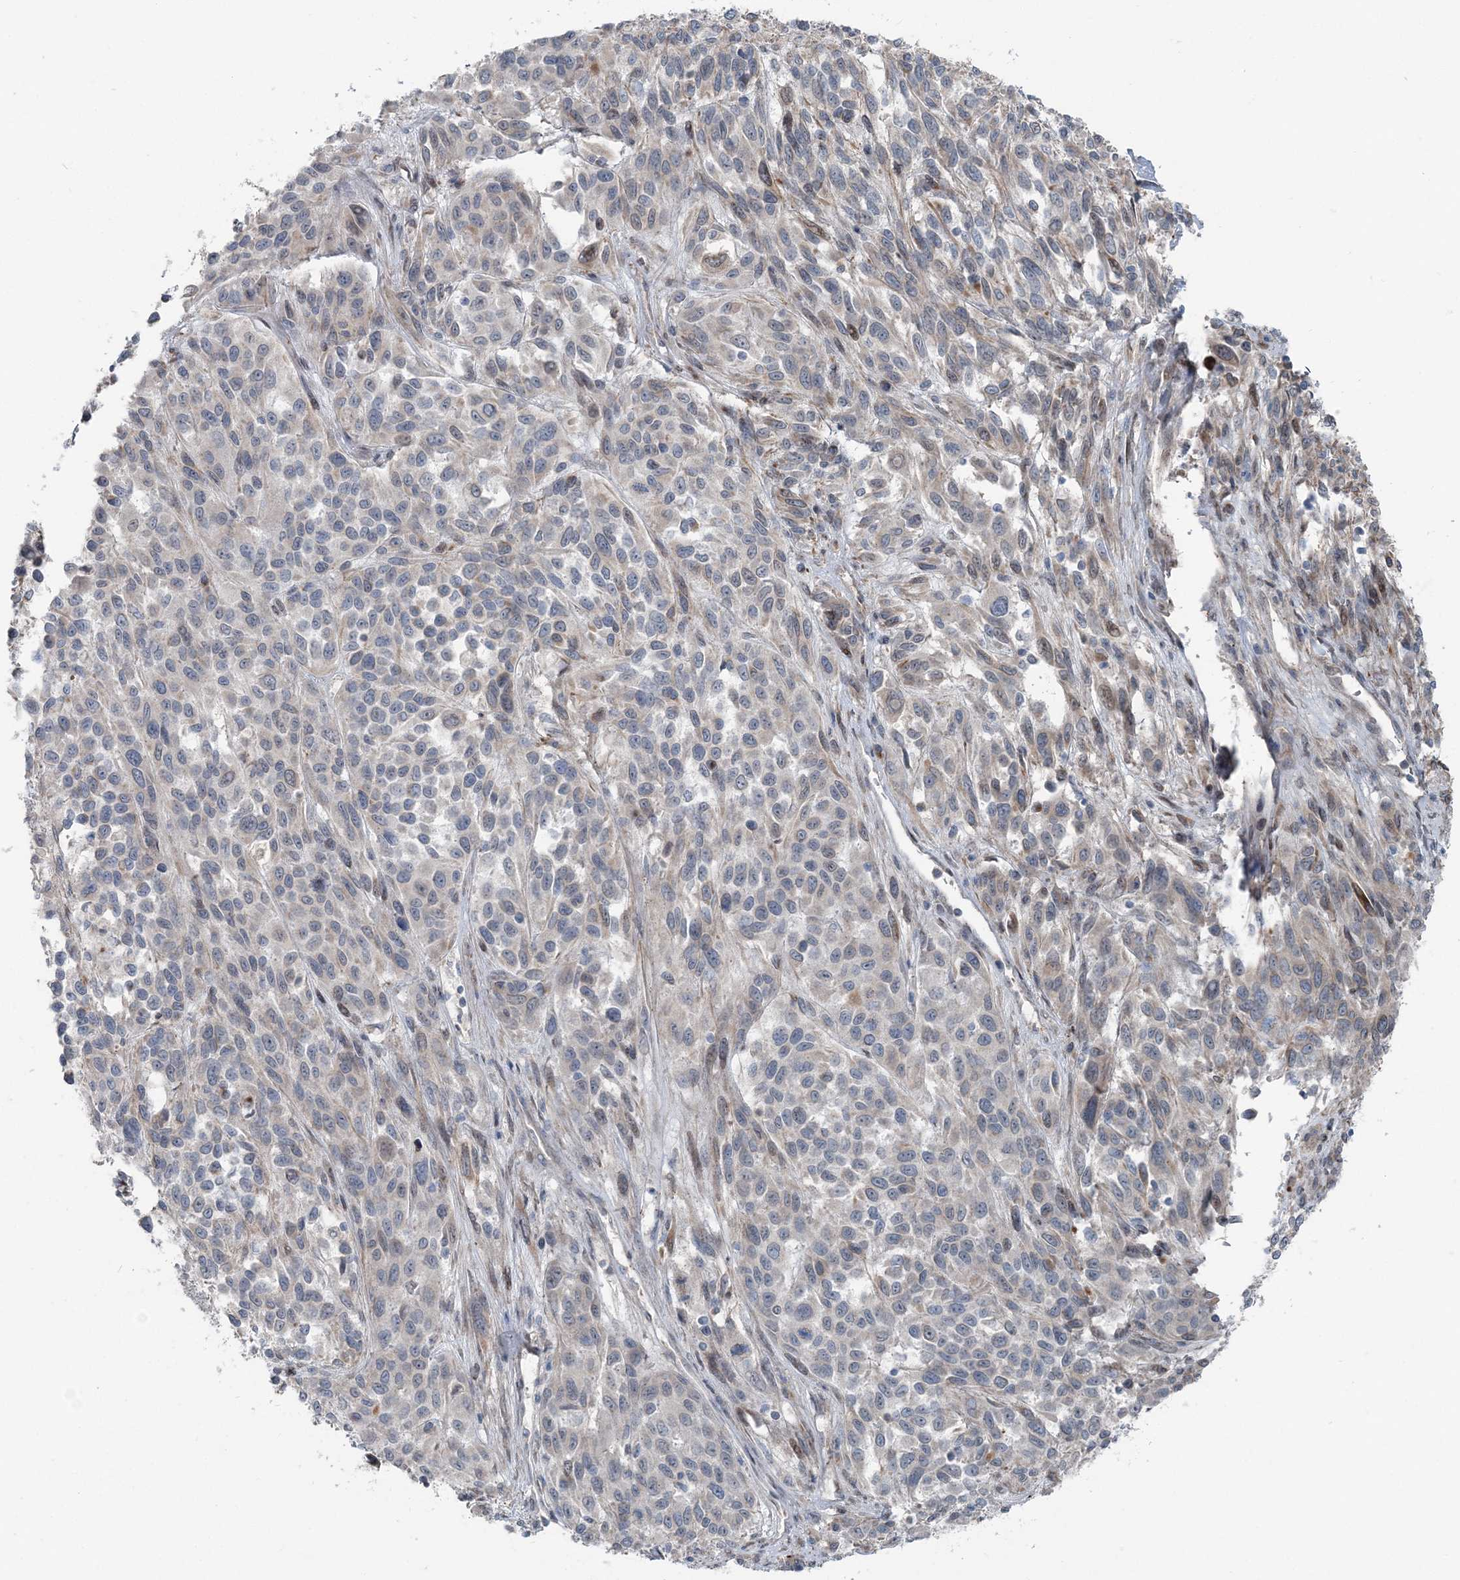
{"staining": {"intensity": "negative", "quantity": "none", "location": "none"}, "tissue": "melanoma", "cell_type": "Tumor cells", "image_type": "cancer", "snomed": [{"axis": "morphology", "description": "Malignant melanoma, Metastatic site"}, {"axis": "topography", "description": "Lymph node"}], "caption": "Human malignant melanoma (metastatic site) stained for a protein using immunohistochemistry (IHC) exhibits no staining in tumor cells.", "gene": "FBXL17", "patient": {"sex": "male", "age": 61}}